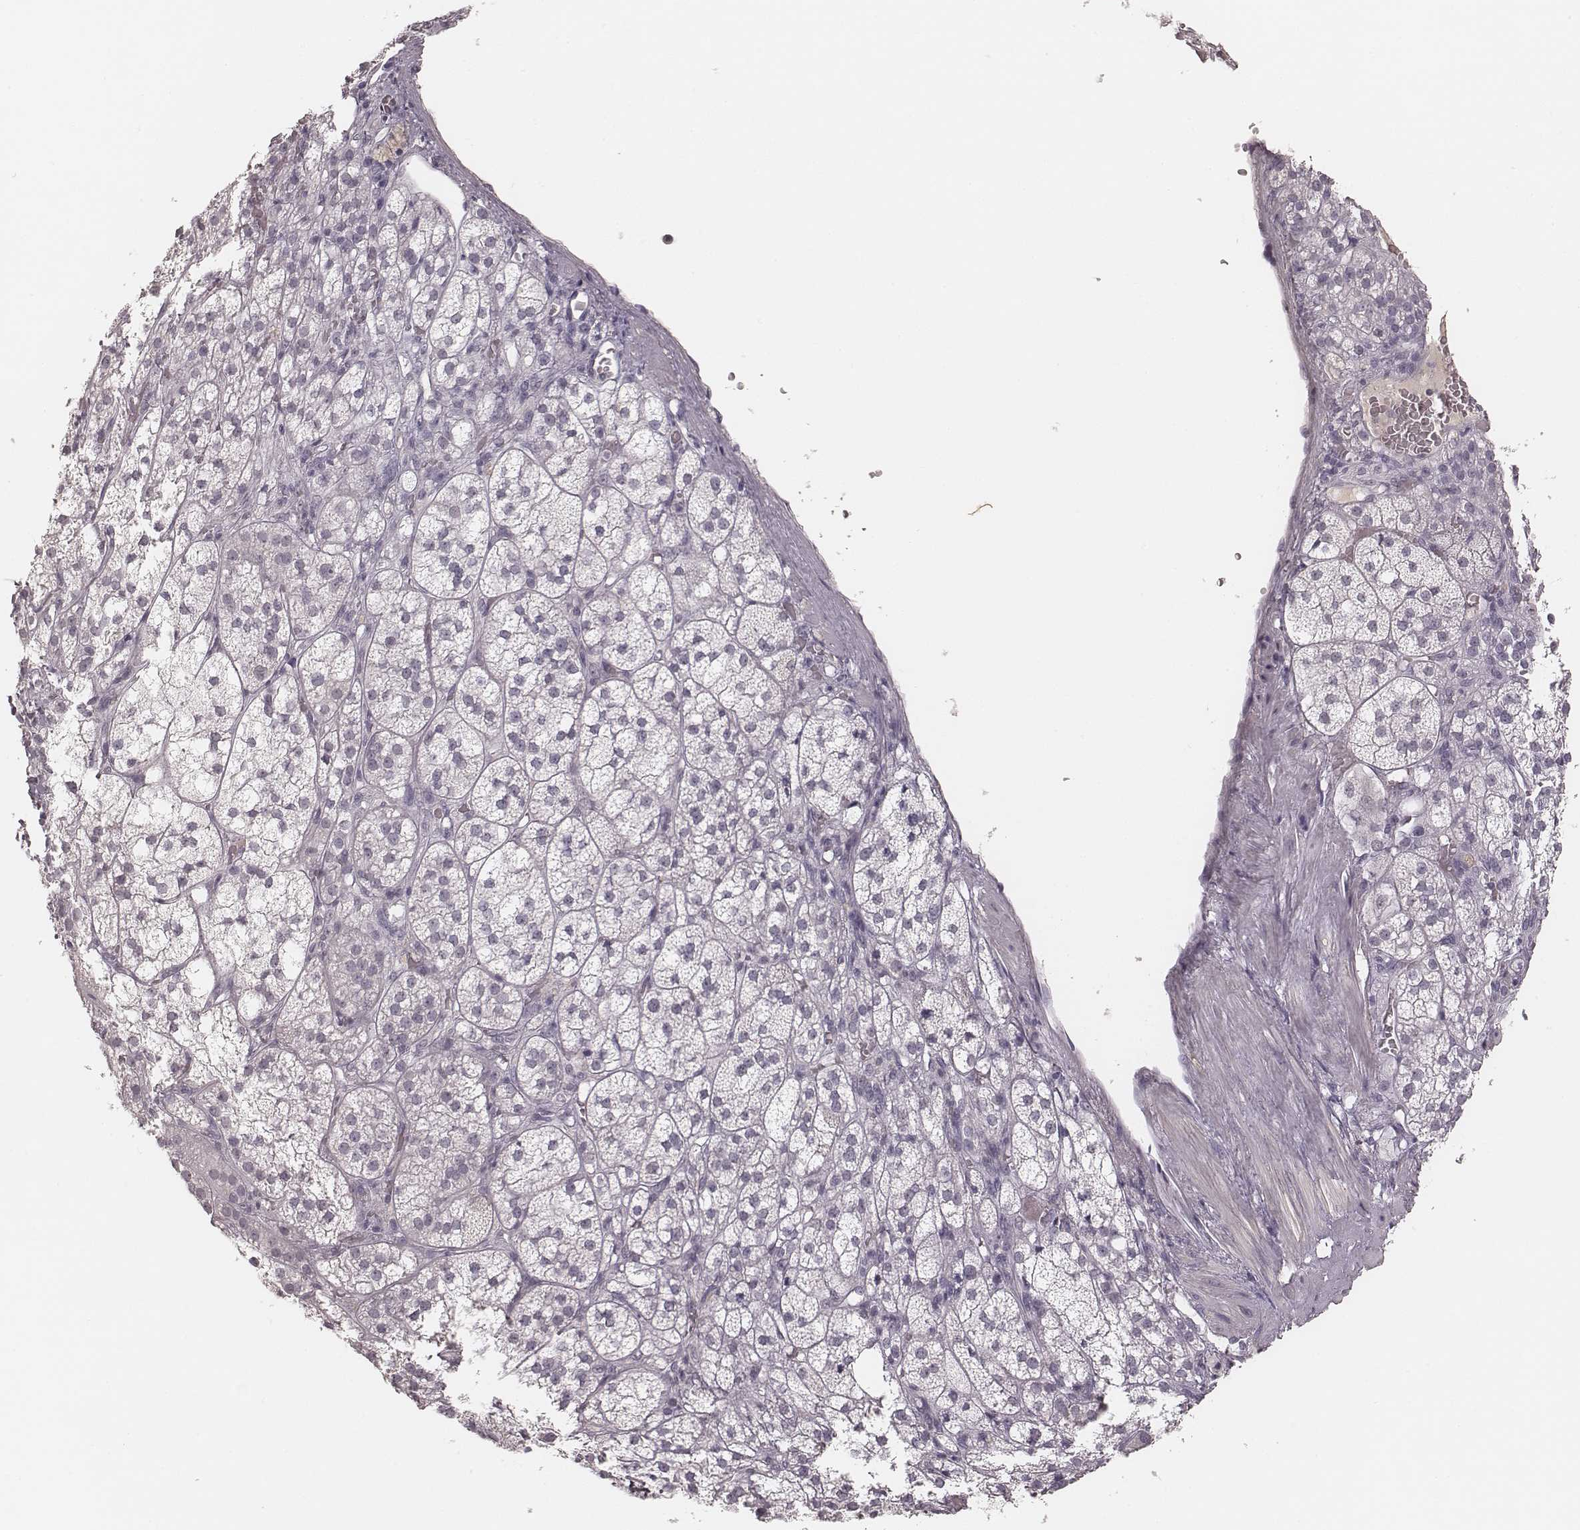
{"staining": {"intensity": "negative", "quantity": "none", "location": "none"}, "tissue": "adrenal gland", "cell_type": "Glandular cells", "image_type": "normal", "snomed": [{"axis": "morphology", "description": "Normal tissue, NOS"}, {"axis": "topography", "description": "Adrenal gland"}], "caption": "The micrograph displays no staining of glandular cells in unremarkable adrenal gland.", "gene": "MSX1", "patient": {"sex": "female", "age": 60}}